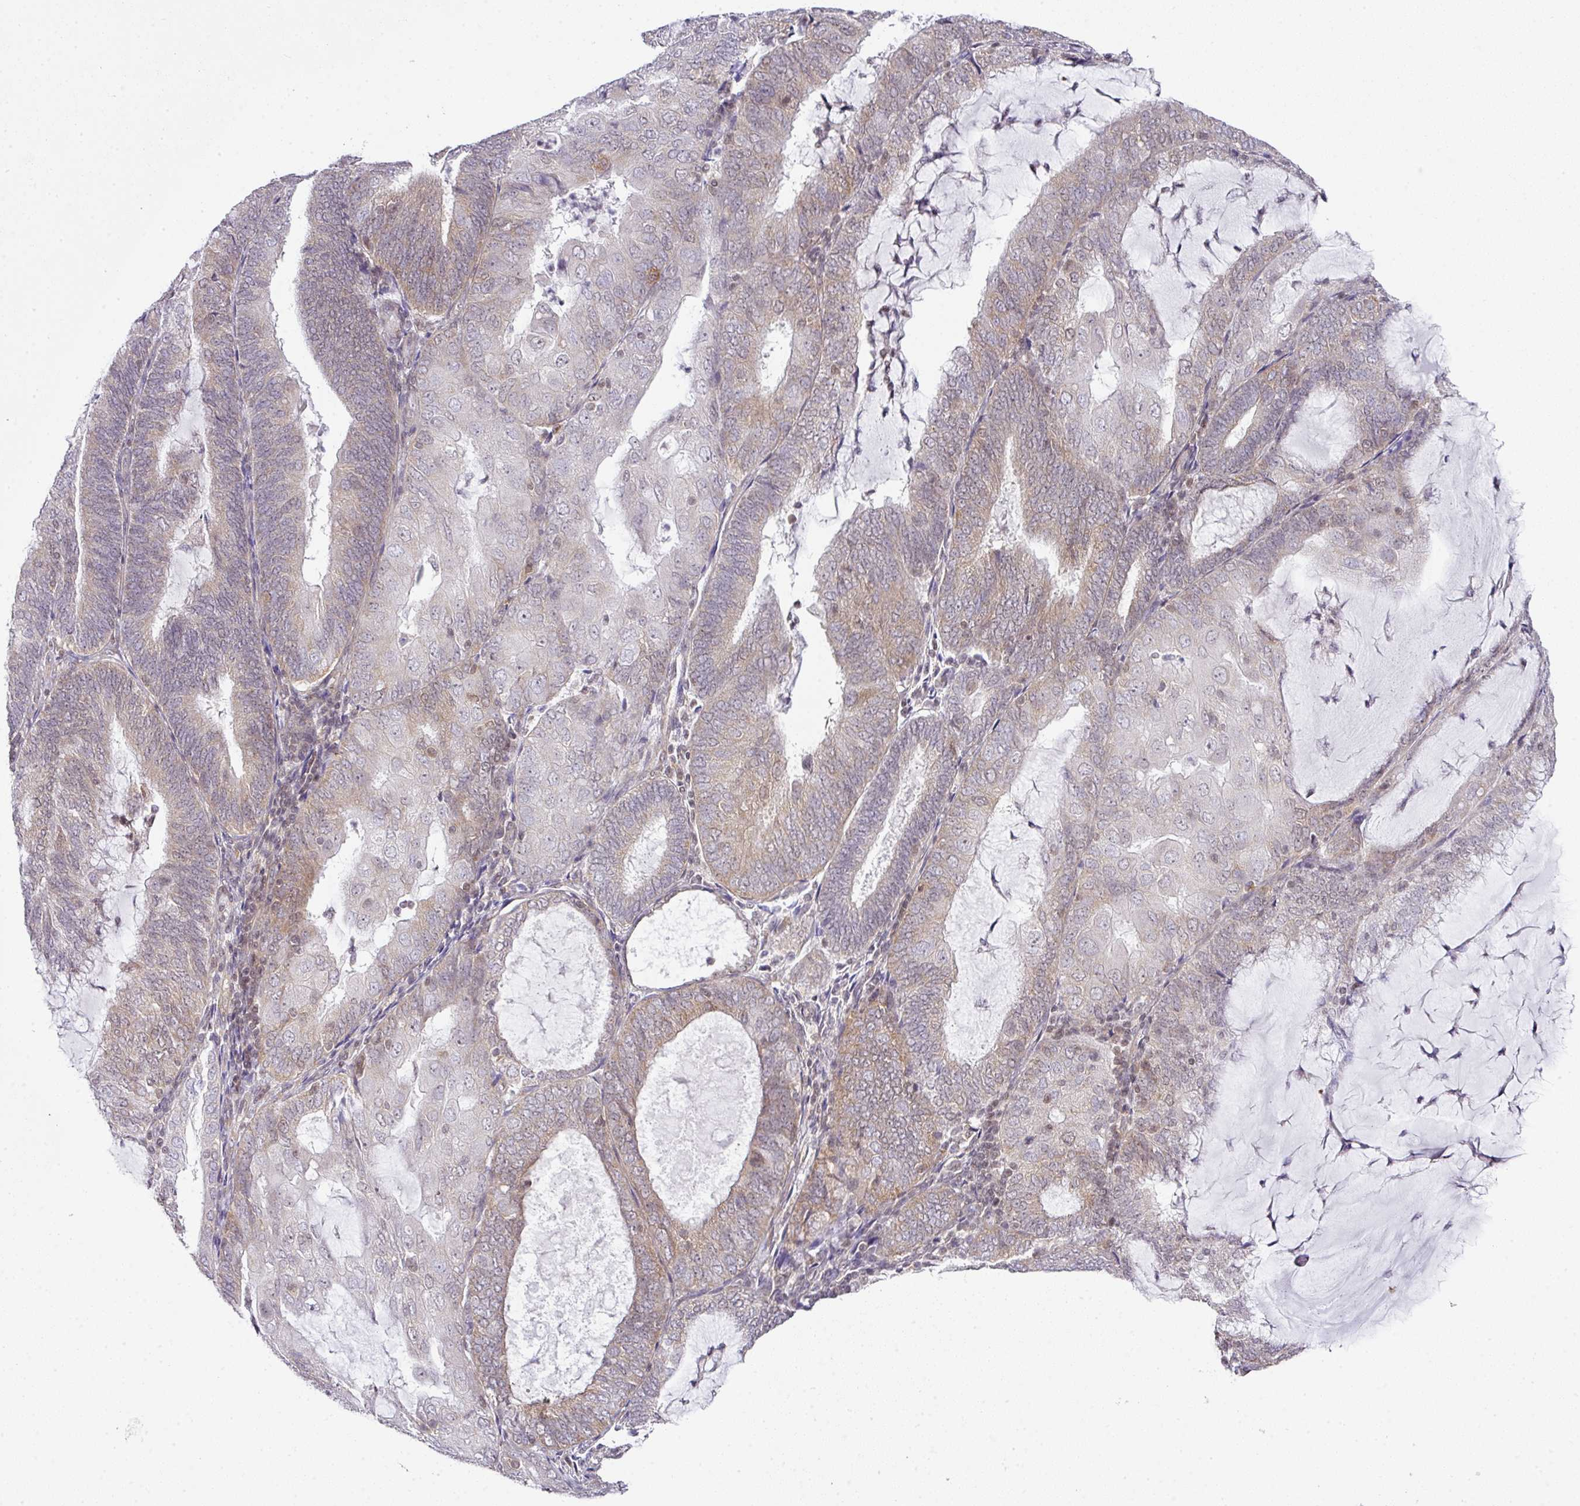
{"staining": {"intensity": "weak", "quantity": "25%-75%", "location": "cytoplasmic/membranous,nuclear"}, "tissue": "endometrial cancer", "cell_type": "Tumor cells", "image_type": "cancer", "snomed": [{"axis": "morphology", "description": "Adenocarcinoma, NOS"}, {"axis": "topography", "description": "Endometrium"}], "caption": "There is low levels of weak cytoplasmic/membranous and nuclear staining in tumor cells of endometrial cancer (adenocarcinoma), as demonstrated by immunohistochemical staining (brown color).", "gene": "FAM32A", "patient": {"sex": "female", "age": 81}}